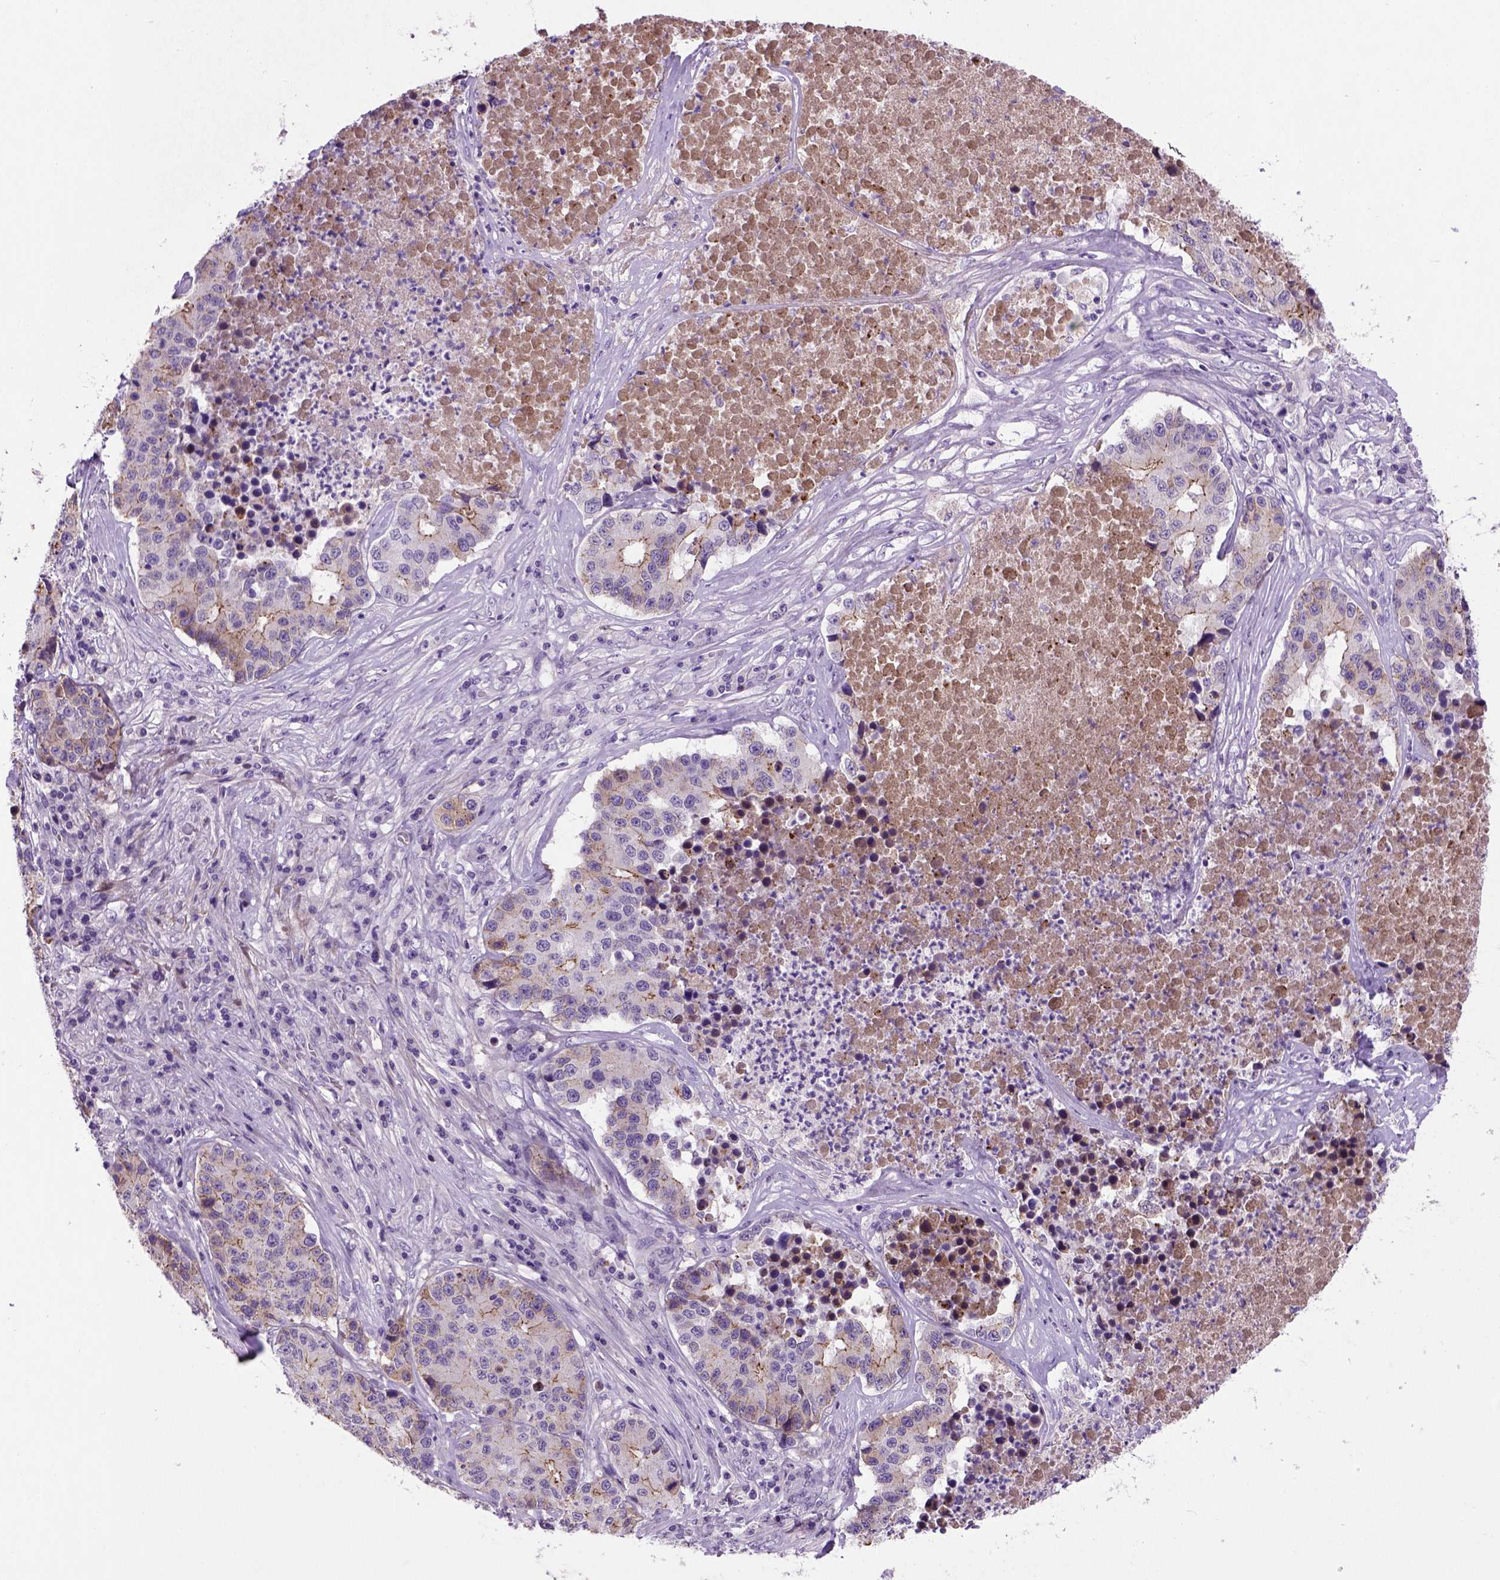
{"staining": {"intensity": "moderate", "quantity": "<25%", "location": "cytoplasmic/membranous"}, "tissue": "stomach cancer", "cell_type": "Tumor cells", "image_type": "cancer", "snomed": [{"axis": "morphology", "description": "Adenocarcinoma, NOS"}, {"axis": "topography", "description": "Stomach"}], "caption": "The photomicrograph demonstrates a brown stain indicating the presence of a protein in the cytoplasmic/membranous of tumor cells in stomach adenocarcinoma.", "gene": "CDH1", "patient": {"sex": "male", "age": 71}}